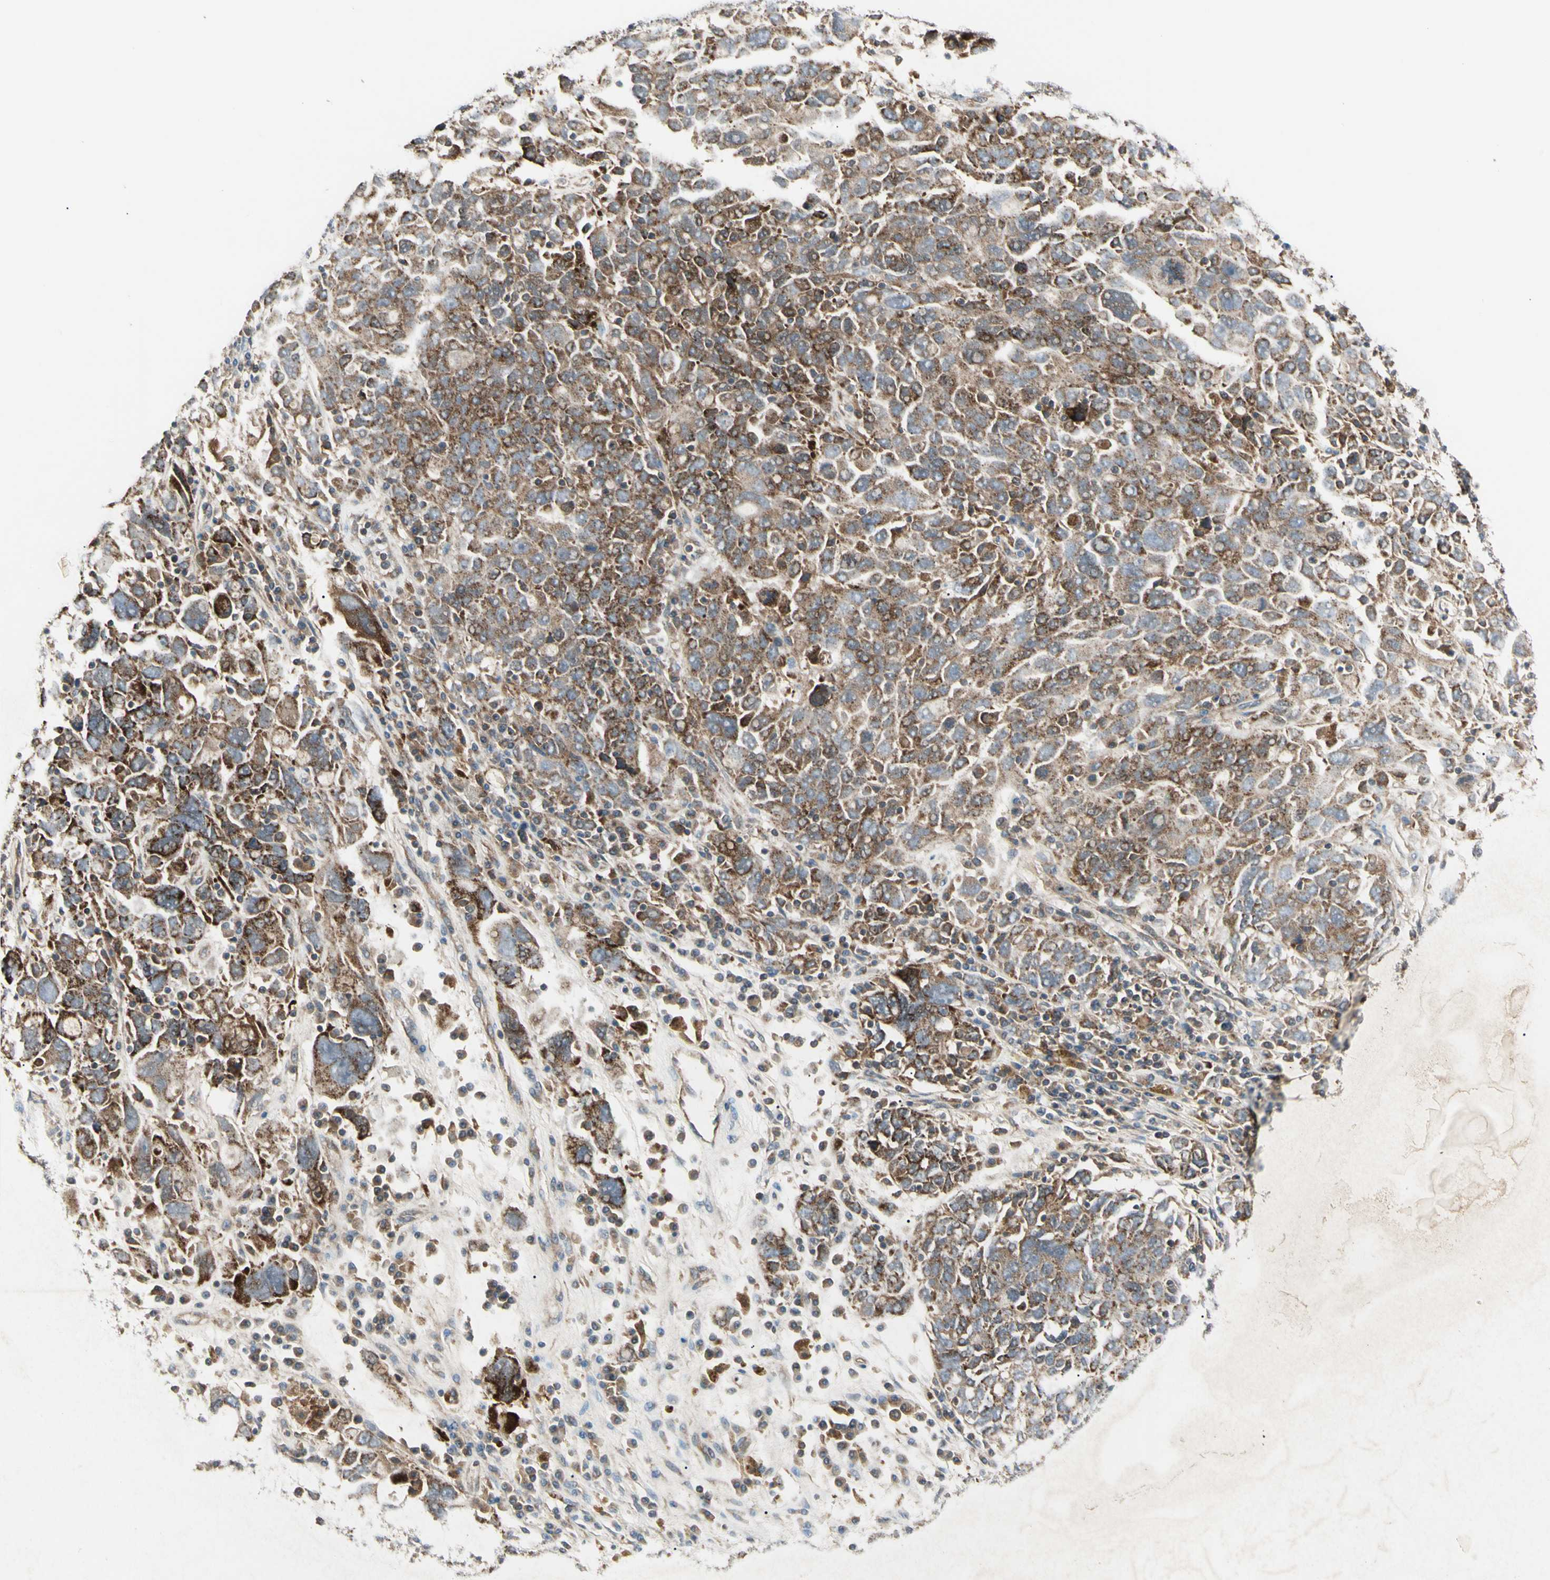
{"staining": {"intensity": "moderate", "quantity": ">75%", "location": "cytoplasmic/membranous"}, "tissue": "ovarian cancer", "cell_type": "Tumor cells", "image_type": "cancer", "snomed": [{"axis": "morphology", "description": "Carcinoma, endometroid"}, {"axis": "topography", "description": "Ovary"}], "caption": "A photomicrograph showing moderate cytoplasmic/membranous positivity in approximately >75% of tumor cells in ovarian endometroid carcinoma, as visualized by brown immunohistochemical staining.", "gene": "CYB5R1", "patient": {"sex": "female", "age": 62}}